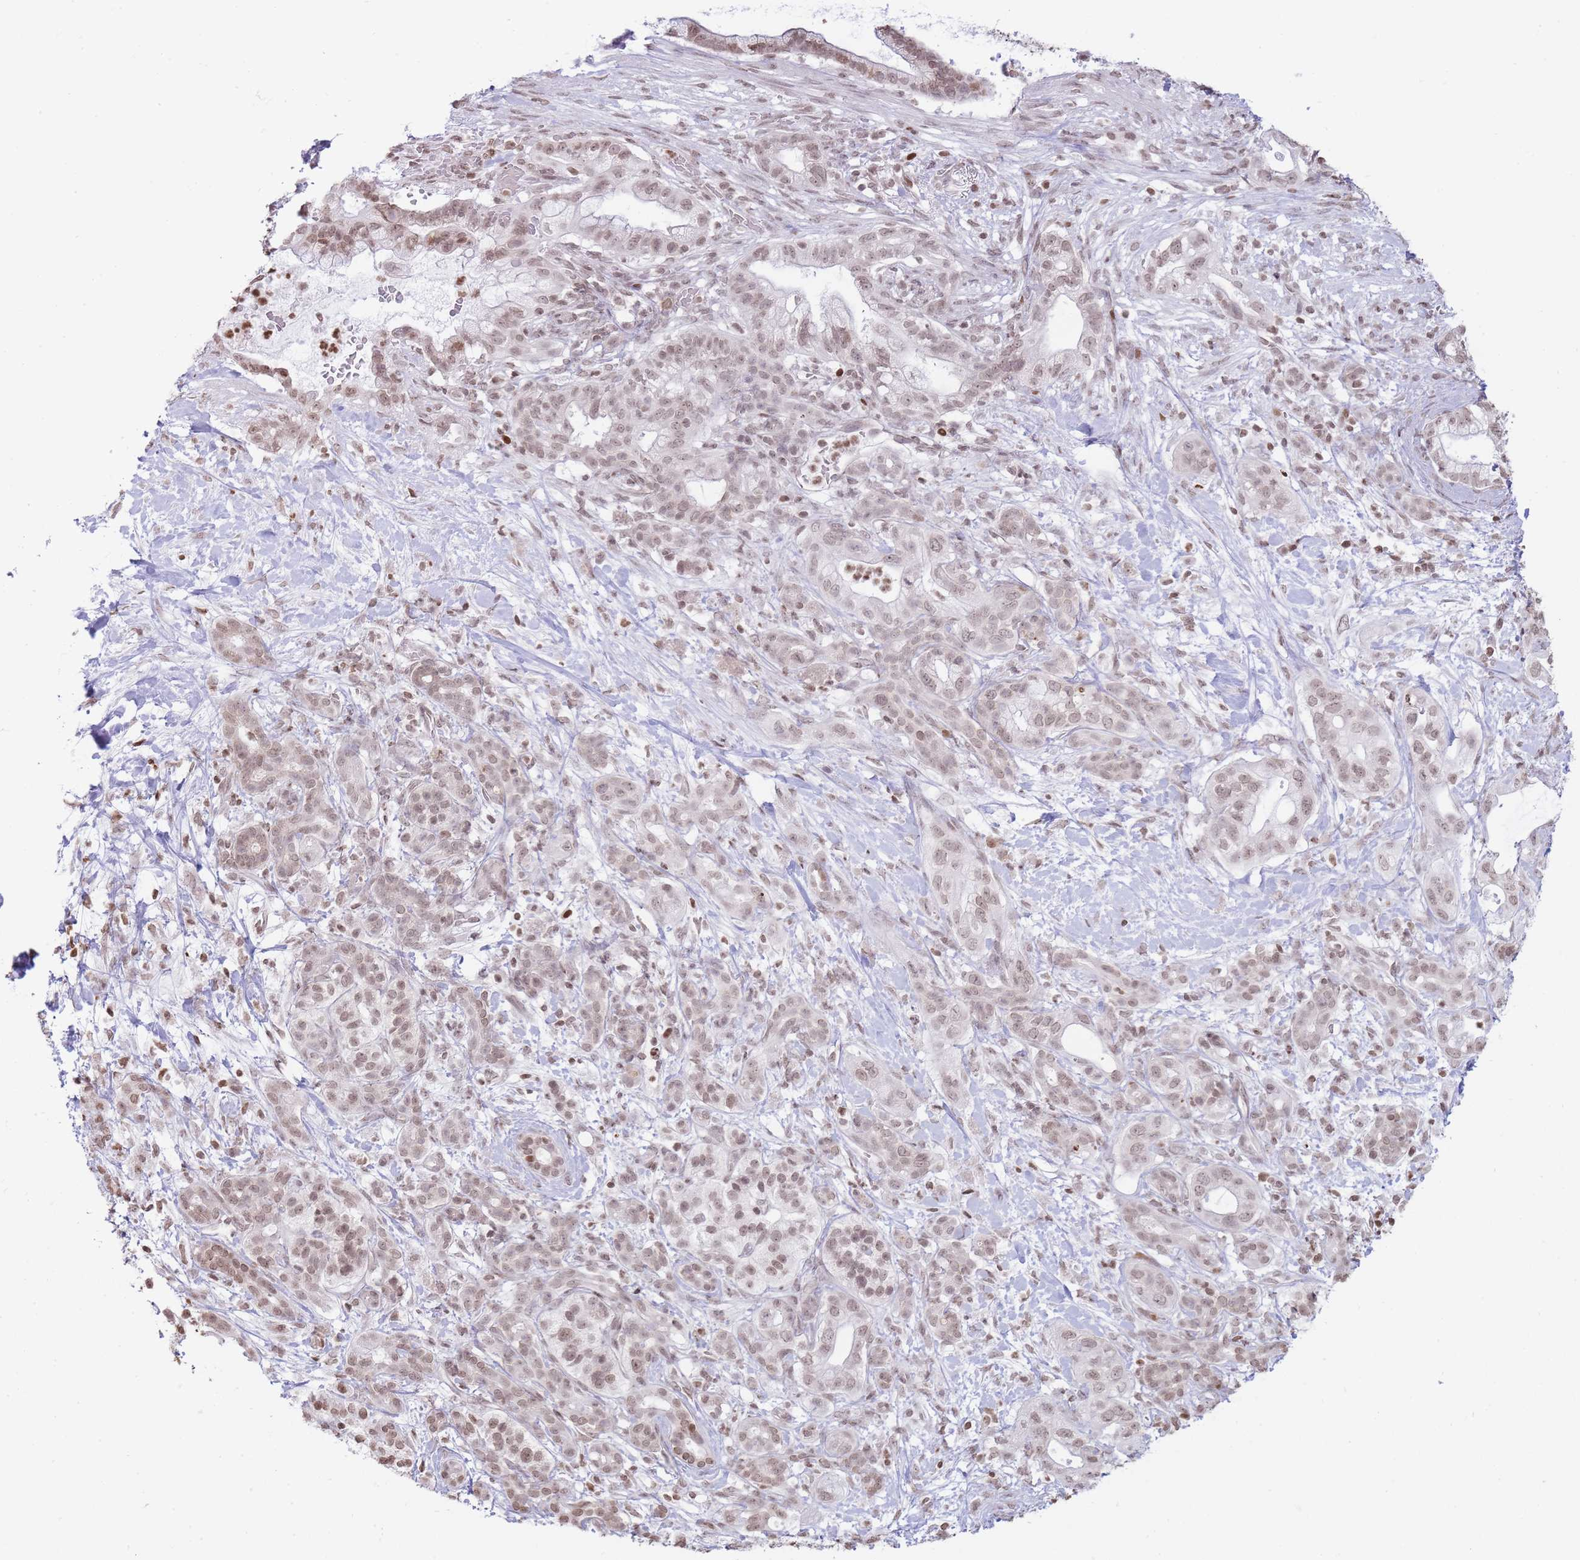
{"staining": {"intensity": "weak", "quantity": ">75%", "location": "nuclear"}, "tissue": "pancreatic cancer", "cell_type": "Tumor cells", "image_type": "cancer", "snomed": [{"axis": "morphology", "description": "Adenocarcinoma, NOS"}, {"axis": "topography", "description": "Pancreas"}], "caption": "DAB immunohistochemical staining of human pancreatic cancer (adenocarcinoma) exhibits weak nuclear protein expression in approximately >75% of tumor cells. The protein of interest is shown in brown color, while the nuclei are stained blue.", "gene": "SHISAL1", "patient": {"sex": "male", "age": 44}}